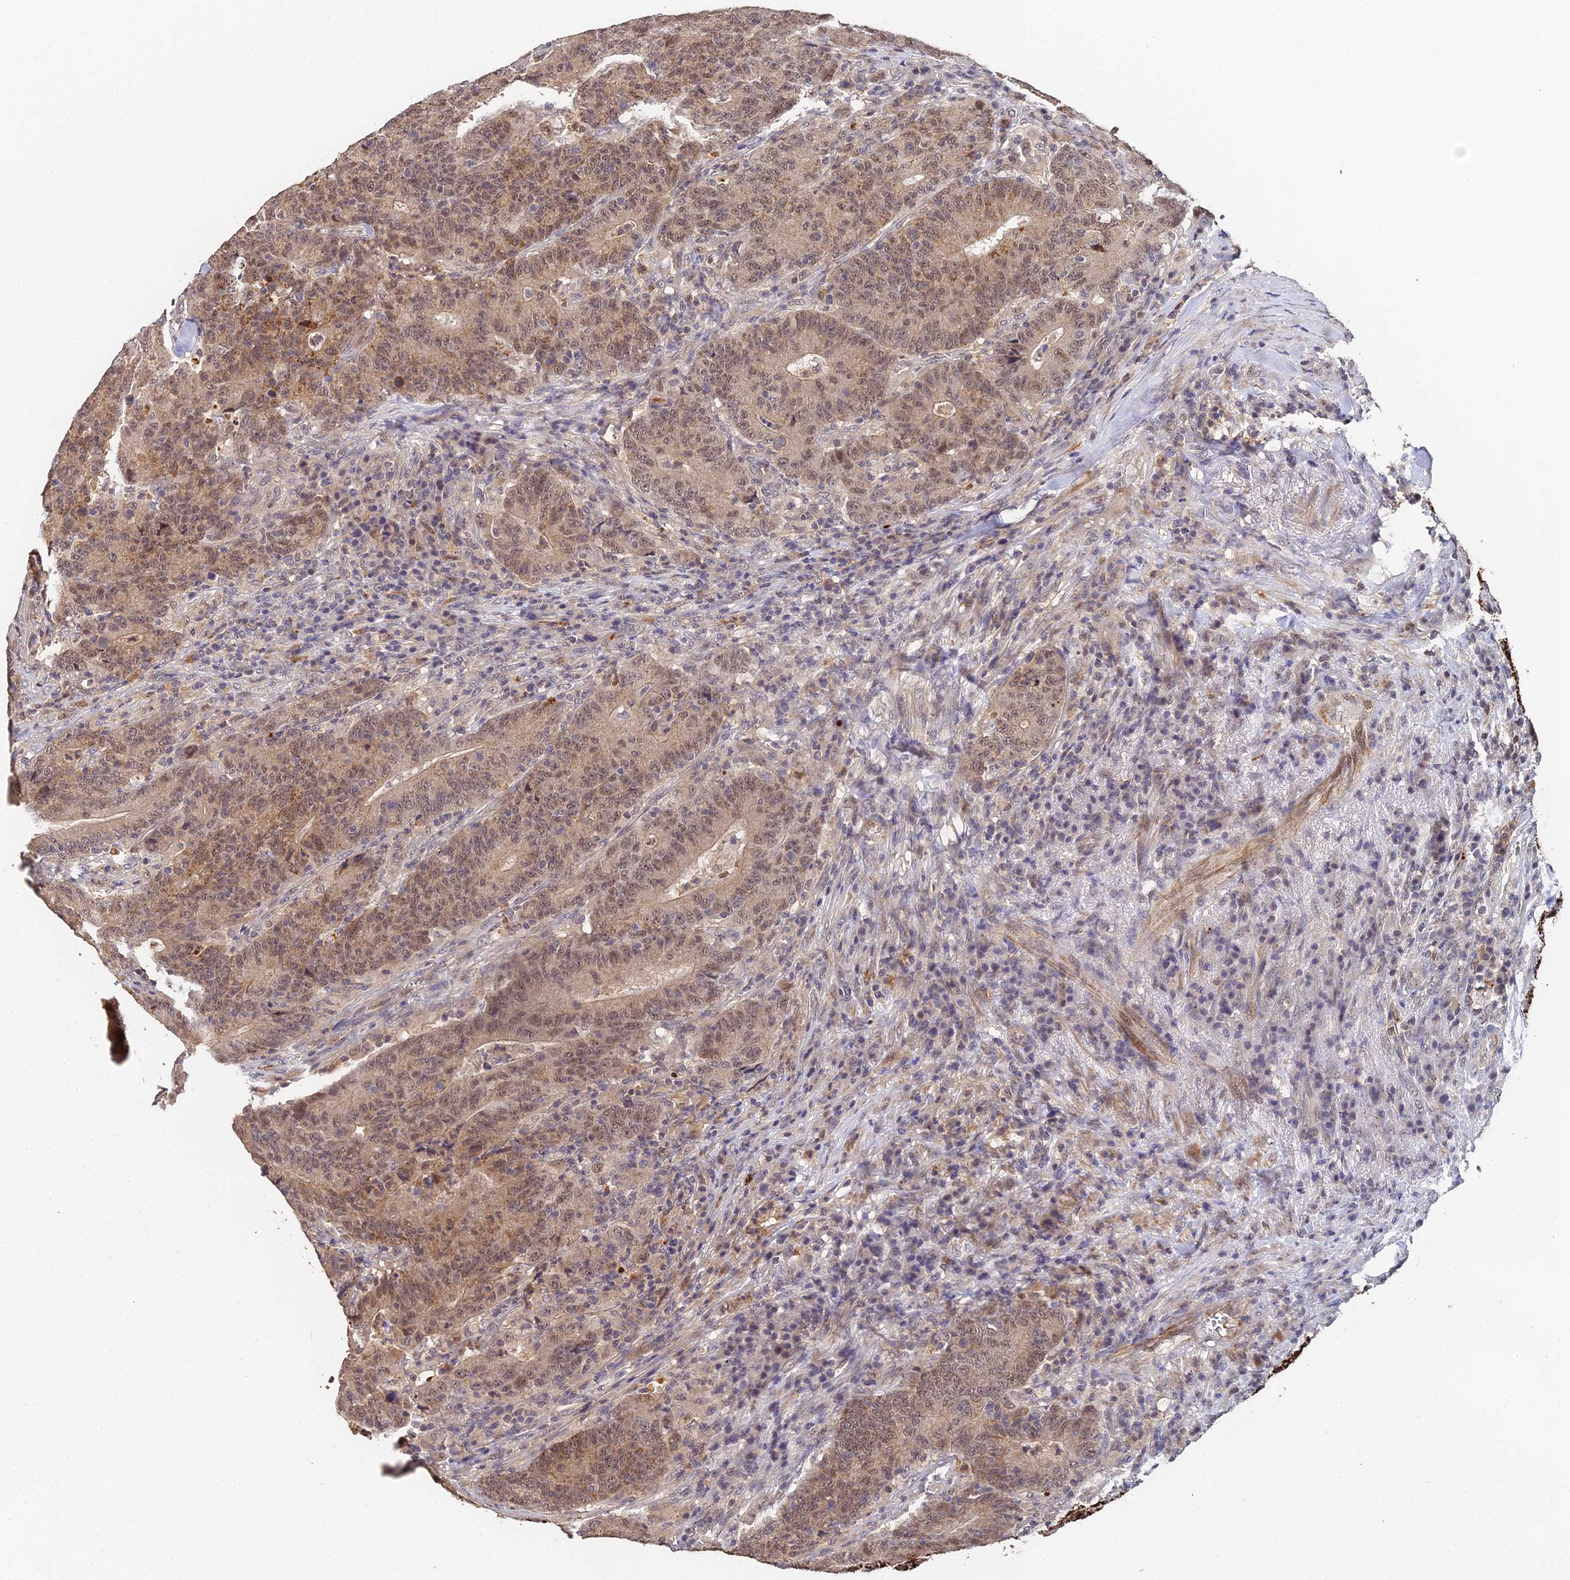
{"staining": {"intensity": "moderate", "quantity": ">75%", "location": "cytoplasmic/membranous,nuclear"}, "tissue": "colorectal cancer", "cell_type": "Tumor cells", "image_type": "cancer", "snomed": [{"axis": "morphology", "description": "Normal tissue, NOS"}, {"axis": "morphology", "description": "Adenocarcinoma, NOS"}, {"axis": "topography", "description": "Colon"}], "caption": "Protein staining exhibits moderate cytoplasmic/membranous and nuclear staining in approximately >75% of tumor cells in colorectal adenocarcinoma.", "gene": "LSM5", "patient": {"sex": "female", "age": 75}}